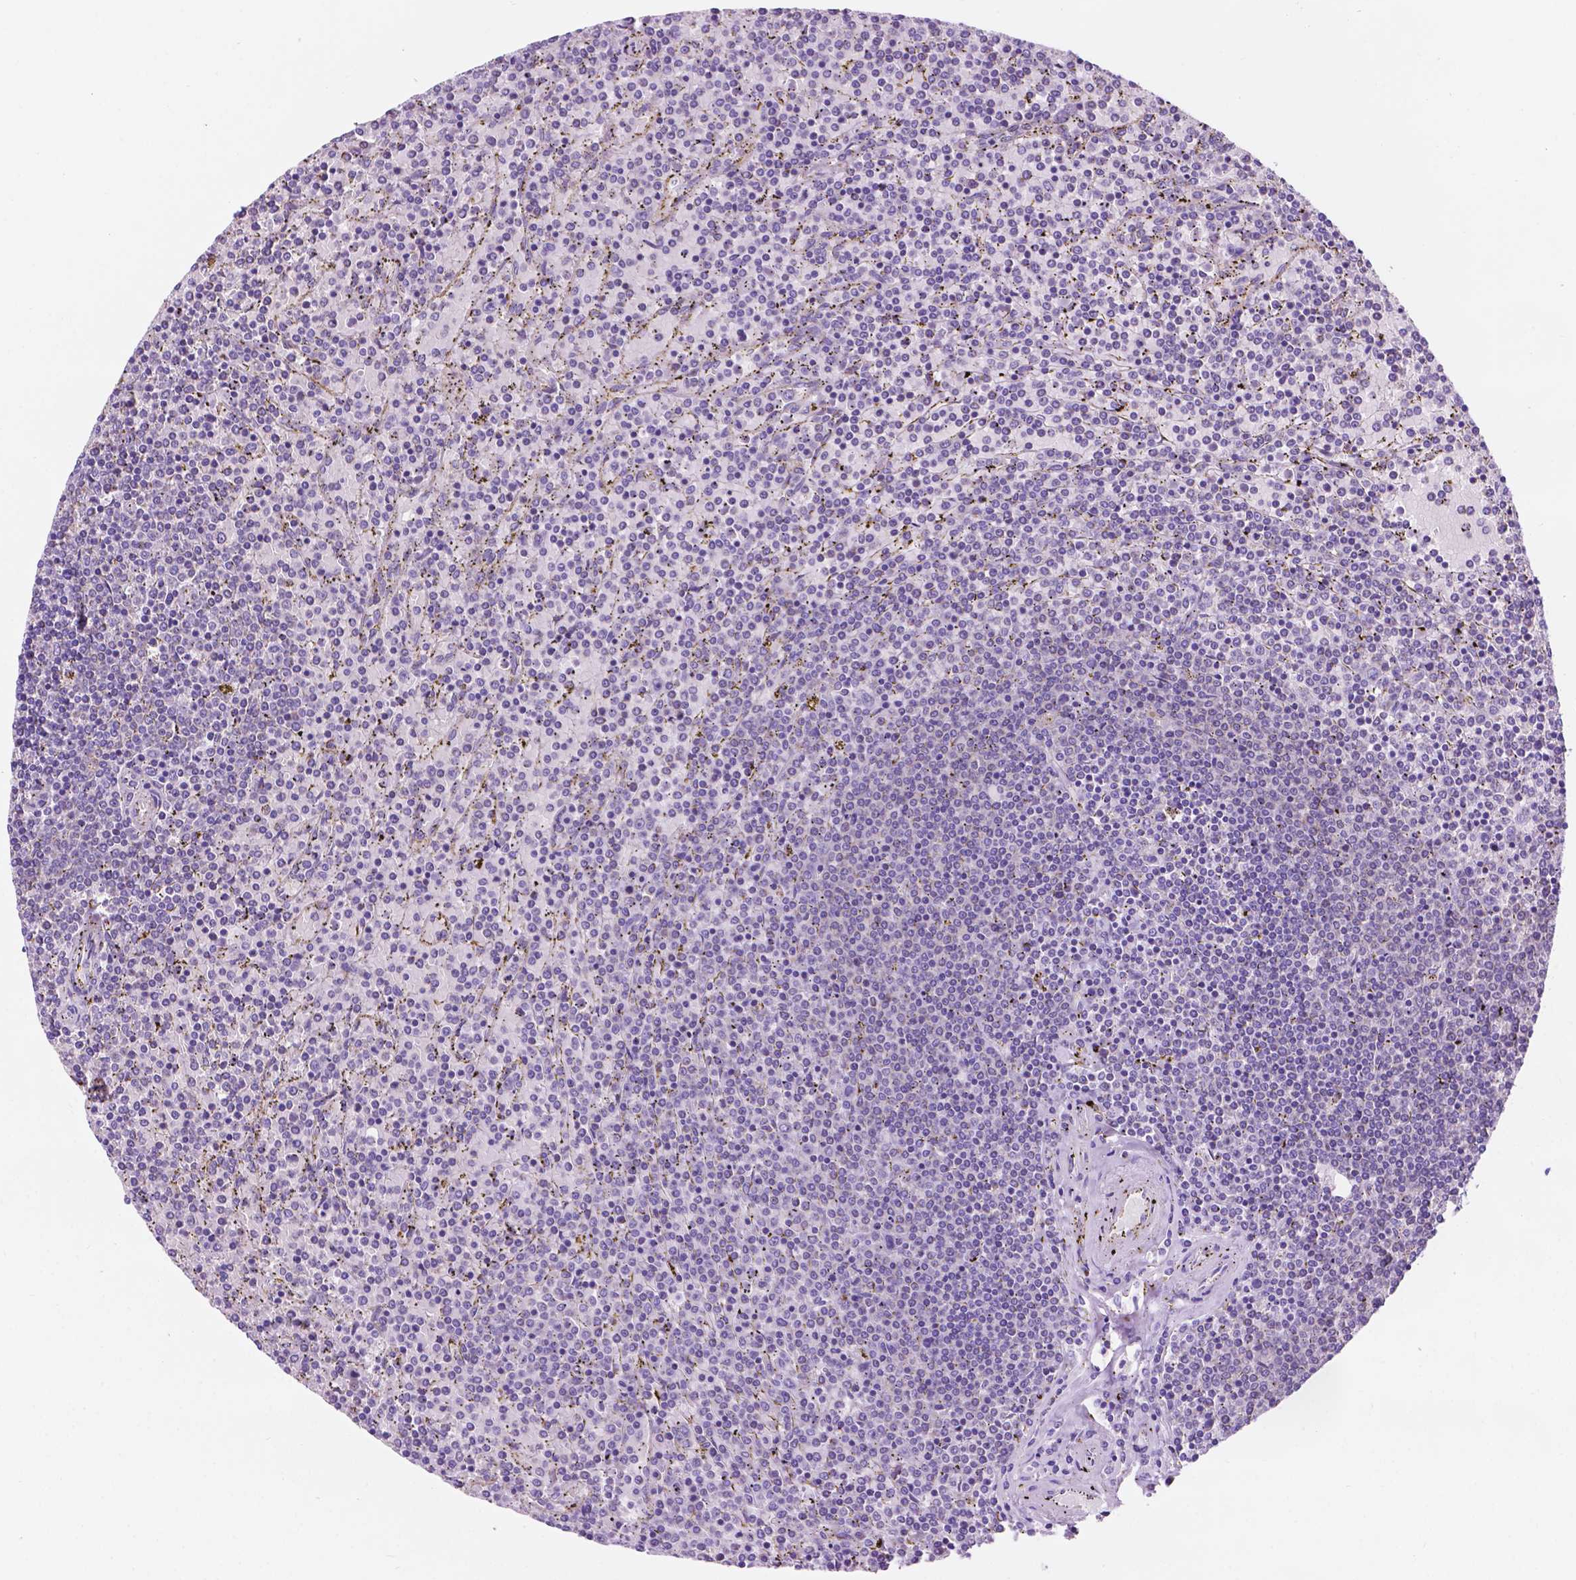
{"staining": {"intensity": "negative", "quantity": "none", "location": "none"}, "tissue": "lymphoma", "cell_type": "Tumor cells", "image_type": "cancer", "snomed": [{"axis": "morphology", "description": "Malignant lymphoma, non-Hodgkin's type, Low grade"}, {"axis": "topography", "description": "Spleen"}], "caption": "Tumor cells are negative for protein expression in human lymphoma.", "gene": "TRPV5", "patient": {"sex": "female", "age": 77}}